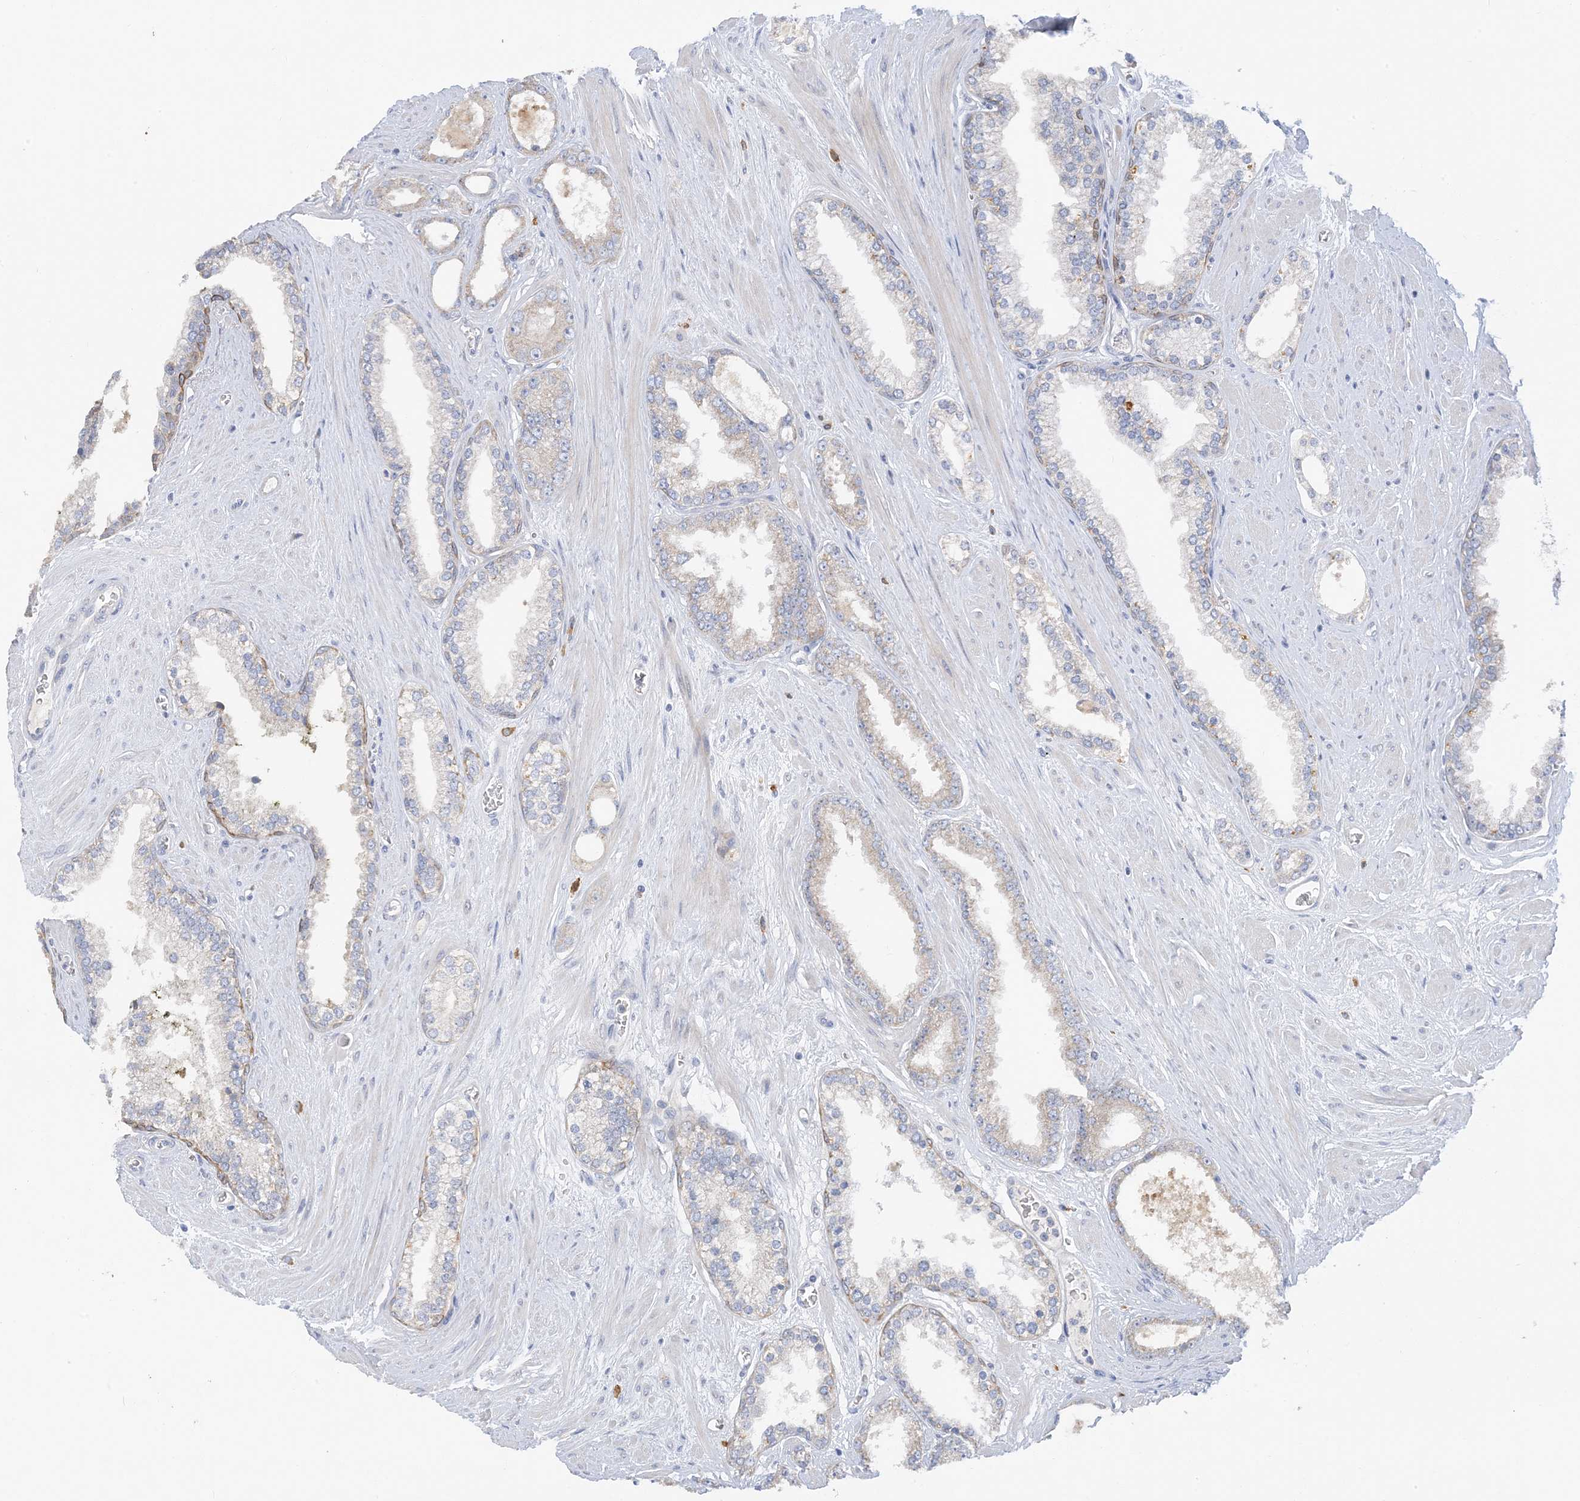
{"staining": {"intensity": "negative", "quantity": "none", "location": "none"}, "tissue": "prostate cancer", "cell_type": "Tumor cells", "image_type": "cancer", "snomed": [{"axis": "morphology", "description": "Adenocarcinoma, Low grade"}, {"axis": "topography", "description": "Prostate"}], "caption": "Human prostate low-grade adenocarcinoma stained for a protein using immunohistochemistry (IHC) exhibits no positivity in tumor cells.", "gene": "ZCCHC18", "patient": {"sex": "male", "age": 62}}